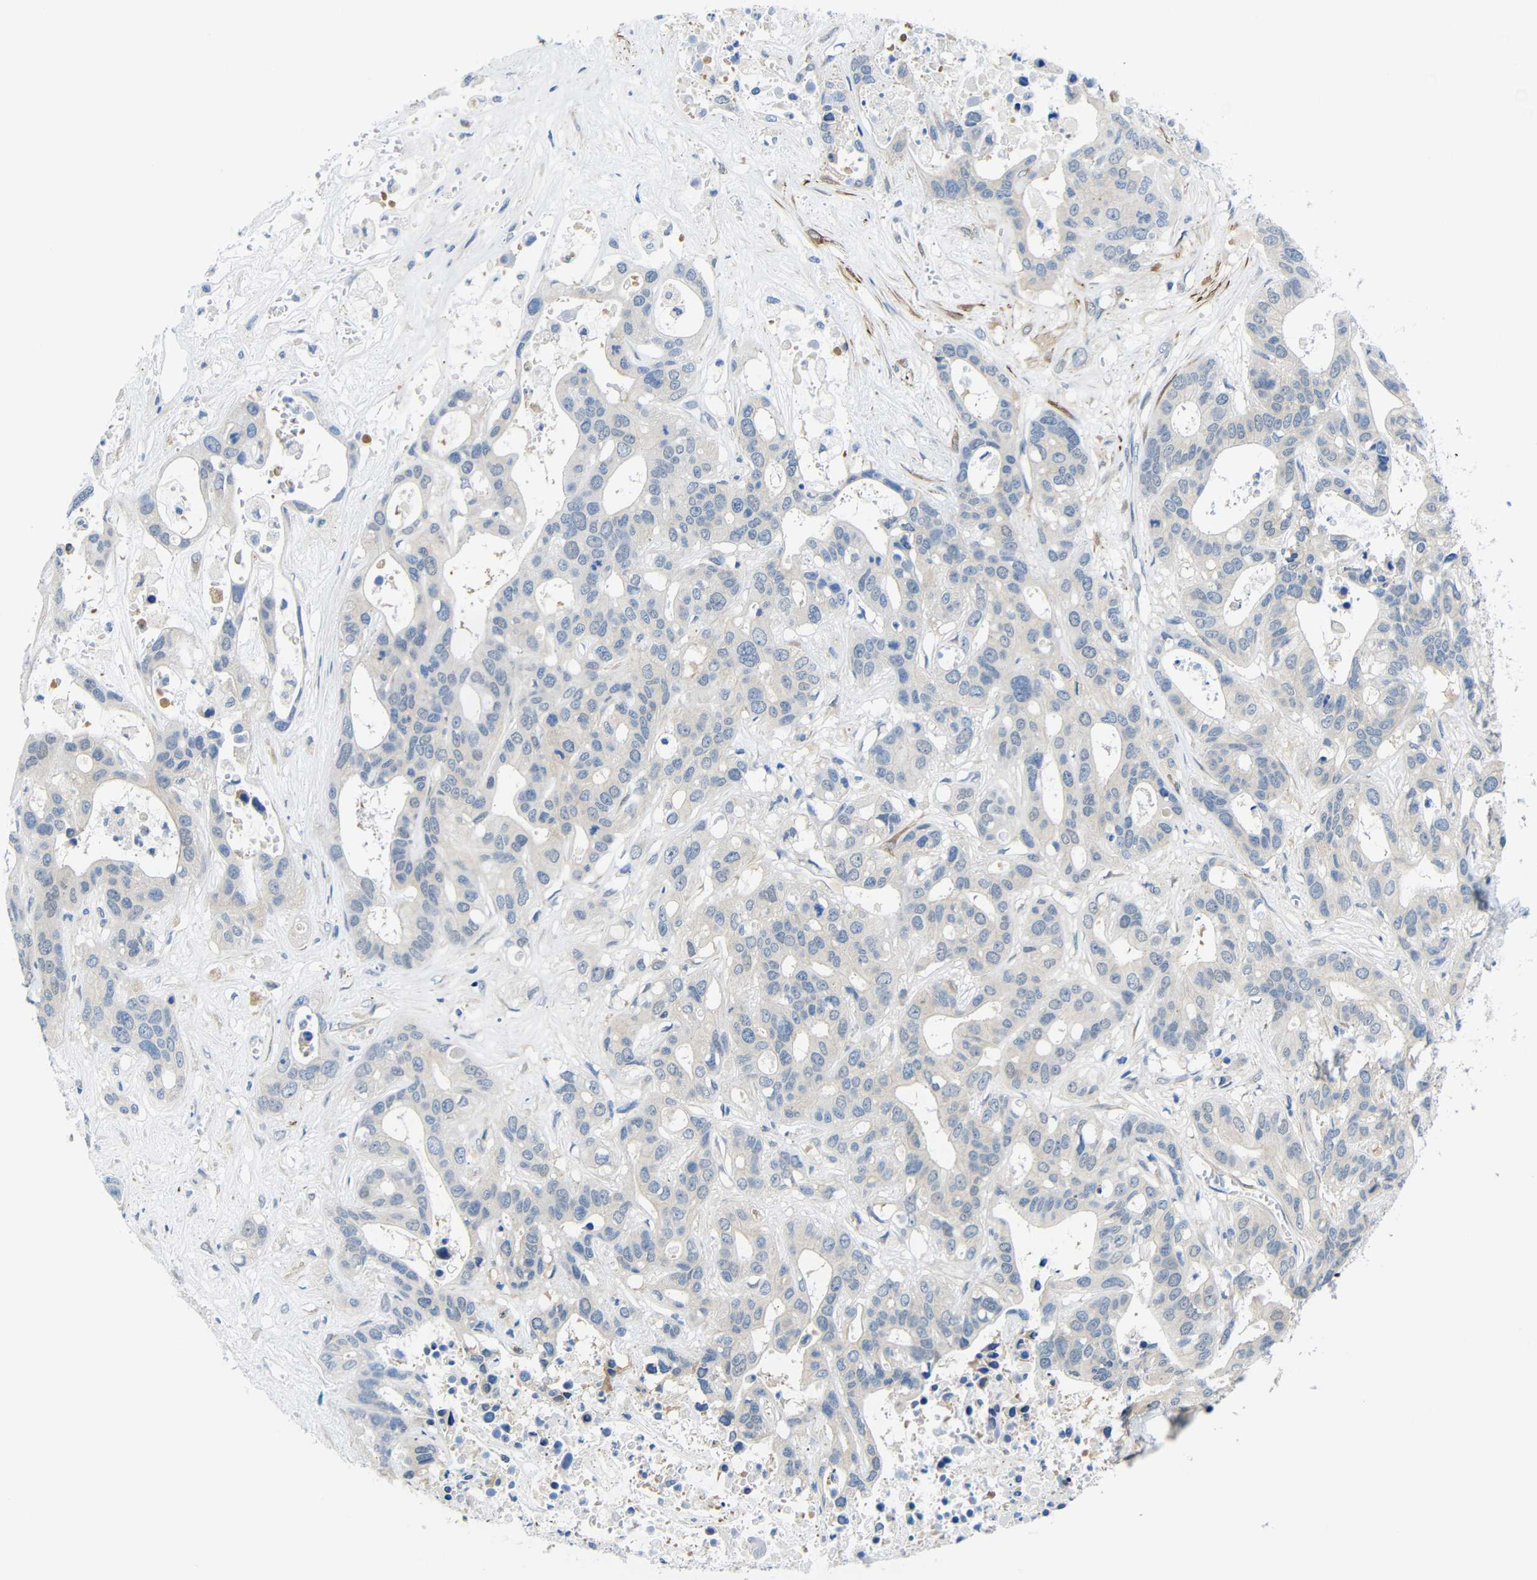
{"staining": {"intensity": "negative", "quantity": "none", "location": "none"}, "tissue": "liver cancer", "cell_type": "Tumor cells", "image_type": "cancer", "snomed": [{"axis": "morphology", "description": "Cholangiocarcinoma"}, {"axis": "topography", "description": "Liver"}], "caption": "DAB immunohistochemical staining of human cholangiocarcinoma (liver) exhibits no significant staining in tumor cells.", "gene": "NEGR1", "patient": {"sex": "female", "age": 65}}